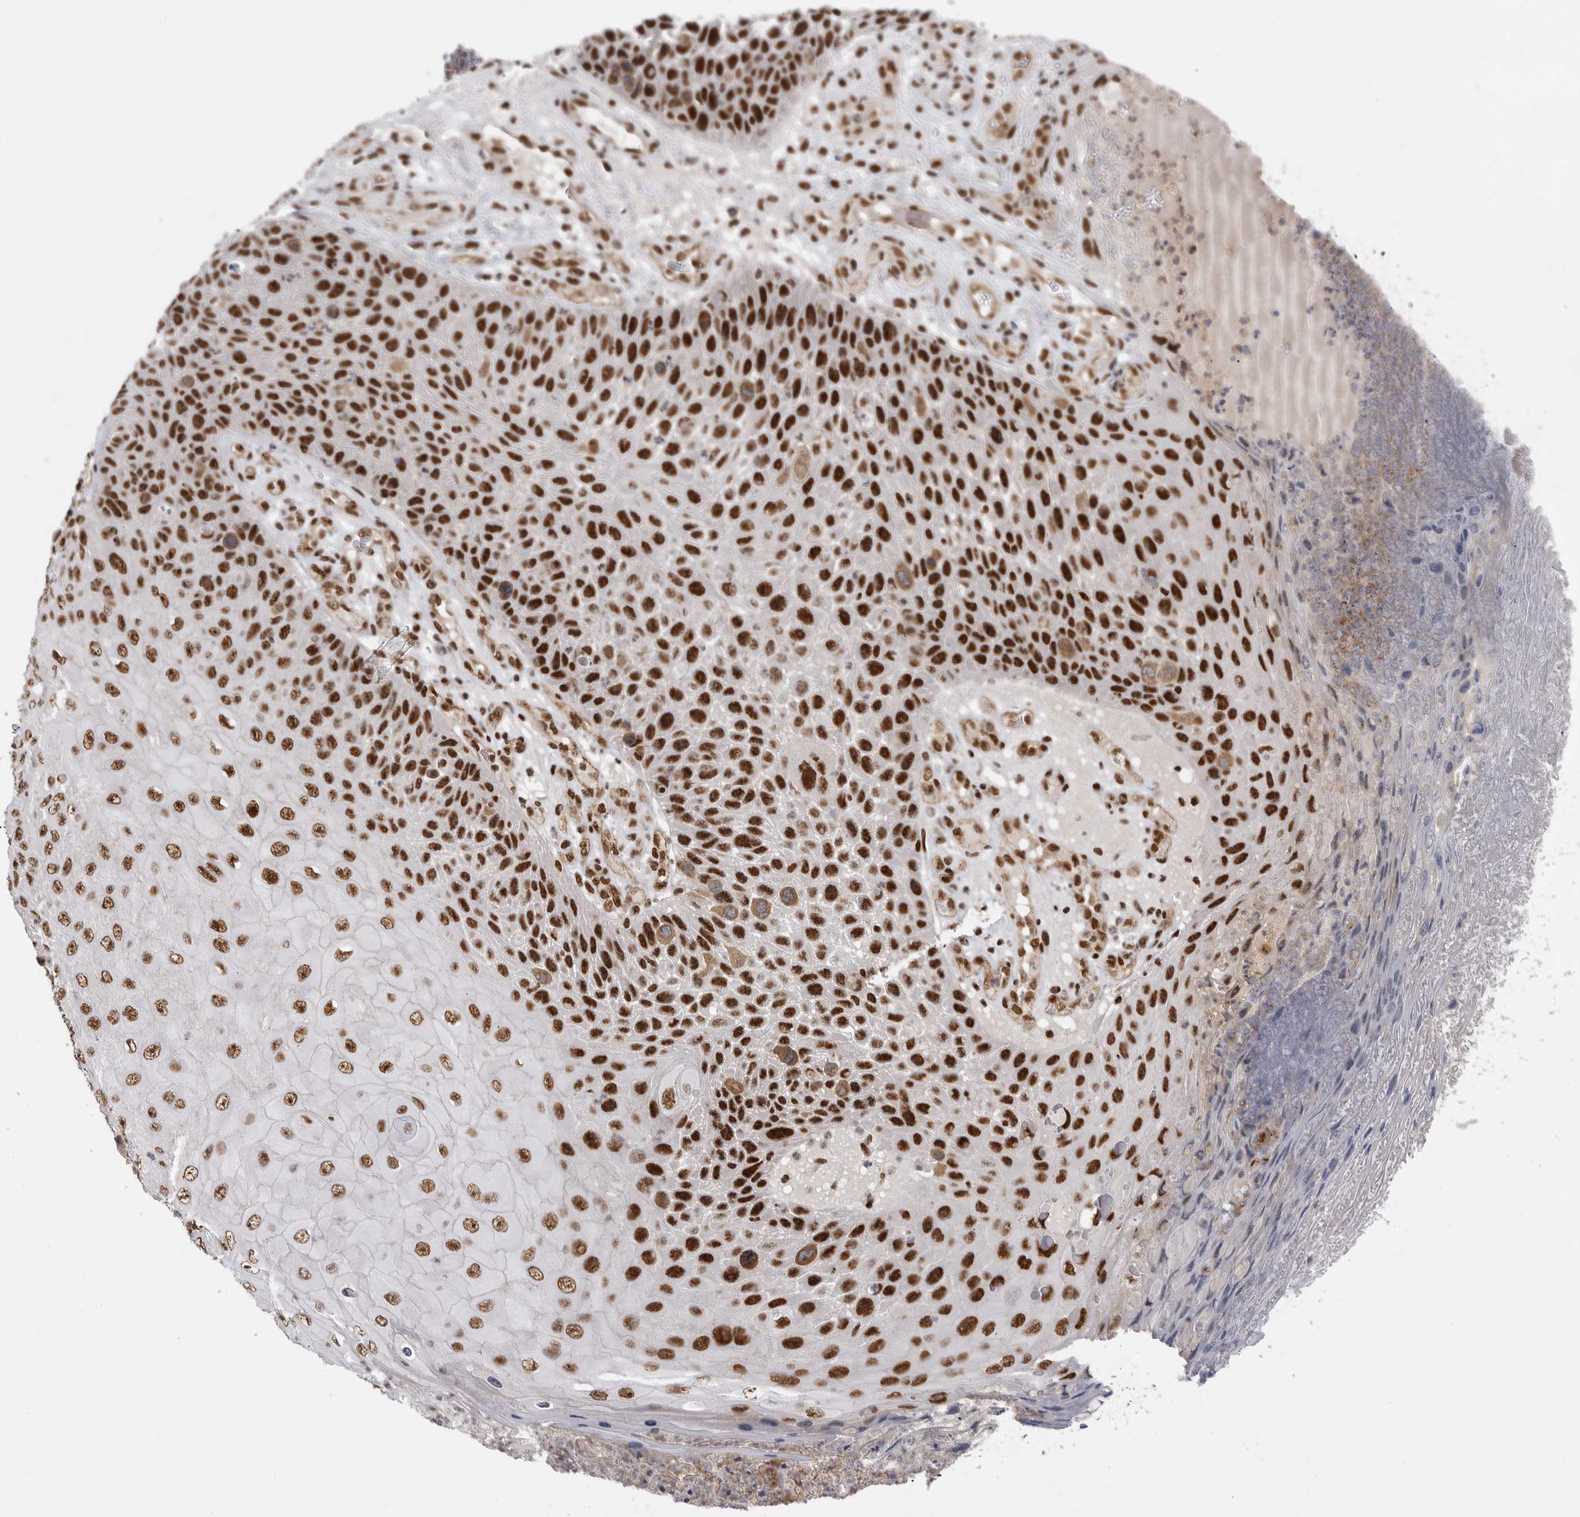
{"staining": {"intensity": "strong", "quantity": ">75%", "location": "nuclear"}, "tissue": "skin cancer", "cell_type": "Tumor cells", "image_type": "cancer", "snomed": [{"axis": "morphology", "description": "Squamous cell carcinoma, NOS"}, {"axis": "topography", "description": "Skin"}], "caption": "DAB (3,3'-diaminobenzidine) immunohistochemical staining of human skin cancer (squamous cell carcinoma) reveals strong nuclear protein expression in about >75% of tumor cells.", "gene": "PPP1R8", "patient": {"sex": "female", "age": 88}}